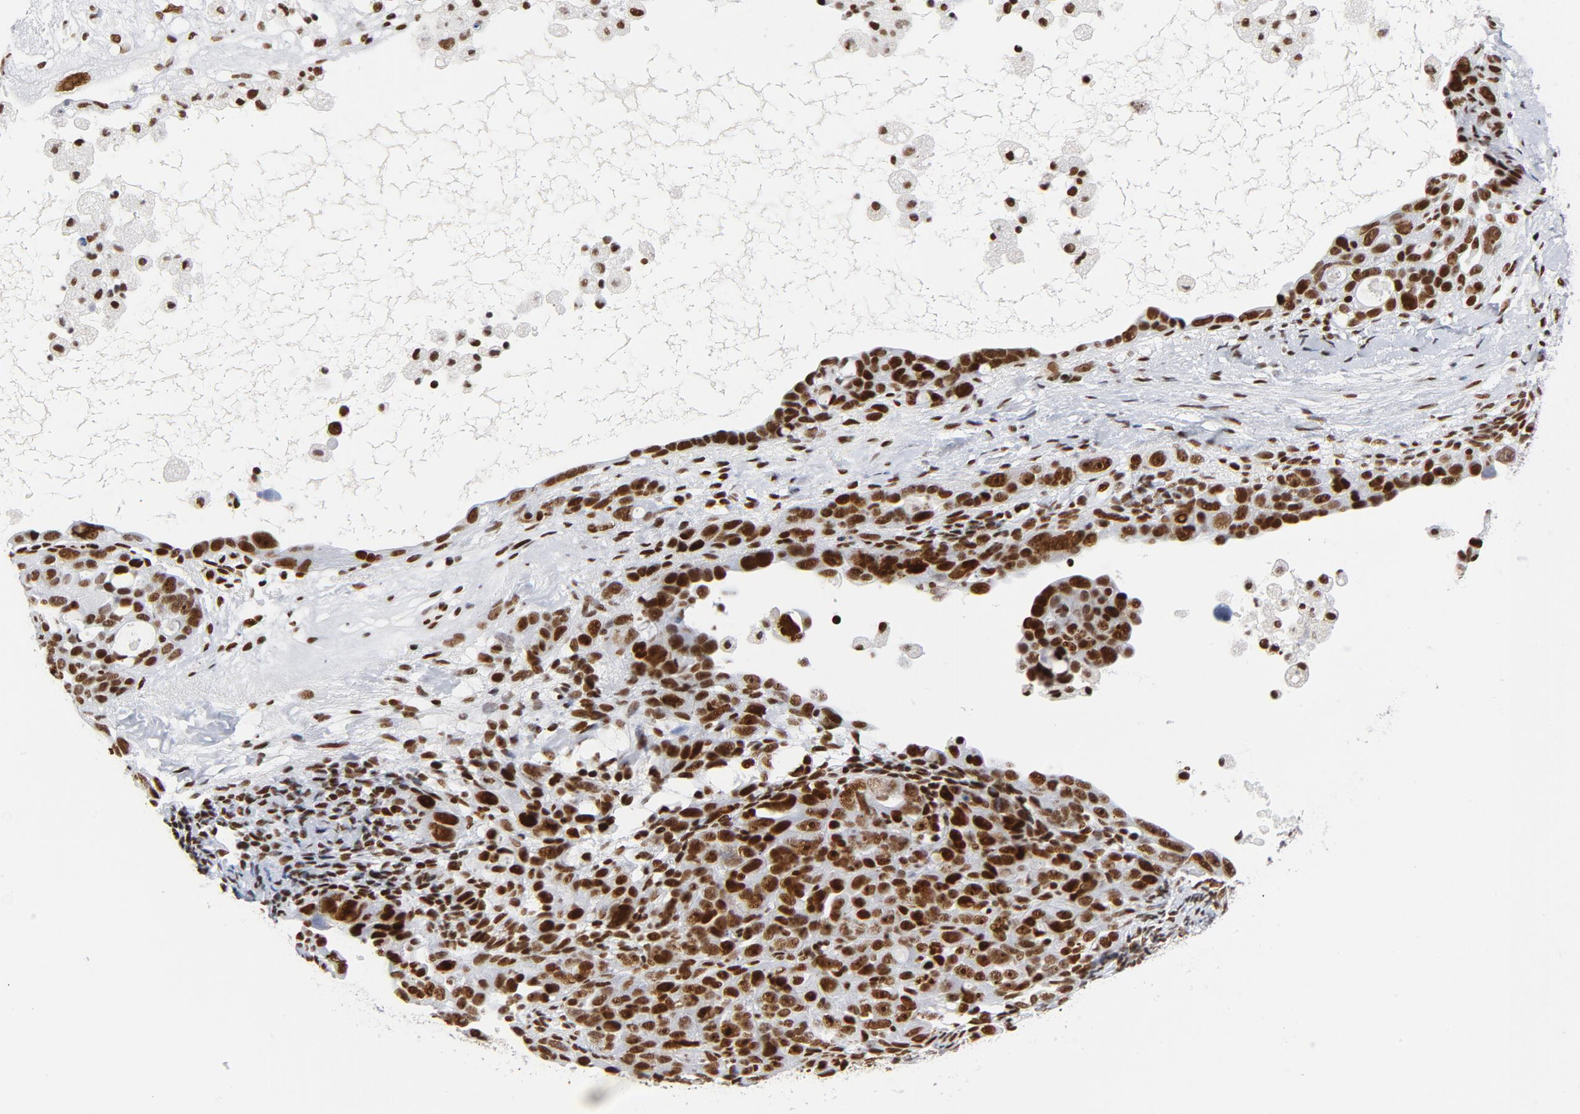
{"staining": {"intensity": "strong", "quantity": ">75%", "location": "nuclear"}, "tissue": "ovarian cancer", "cell_type": "Tumor cells", "image_type": "cancer", "snomed": [{"axis": "morphology", "description": "Cystadenocarcinoma, serous, NOS"}, {"axis": "topography", "description": "Ovary"}], "caption": "Strong nuclear protein positivity is seen in about >75% of tumor cells in ovarian serous cystadenocarcinoma.", "gene": "XRCC5", "patient": {"sex": "female", "age": 66}}